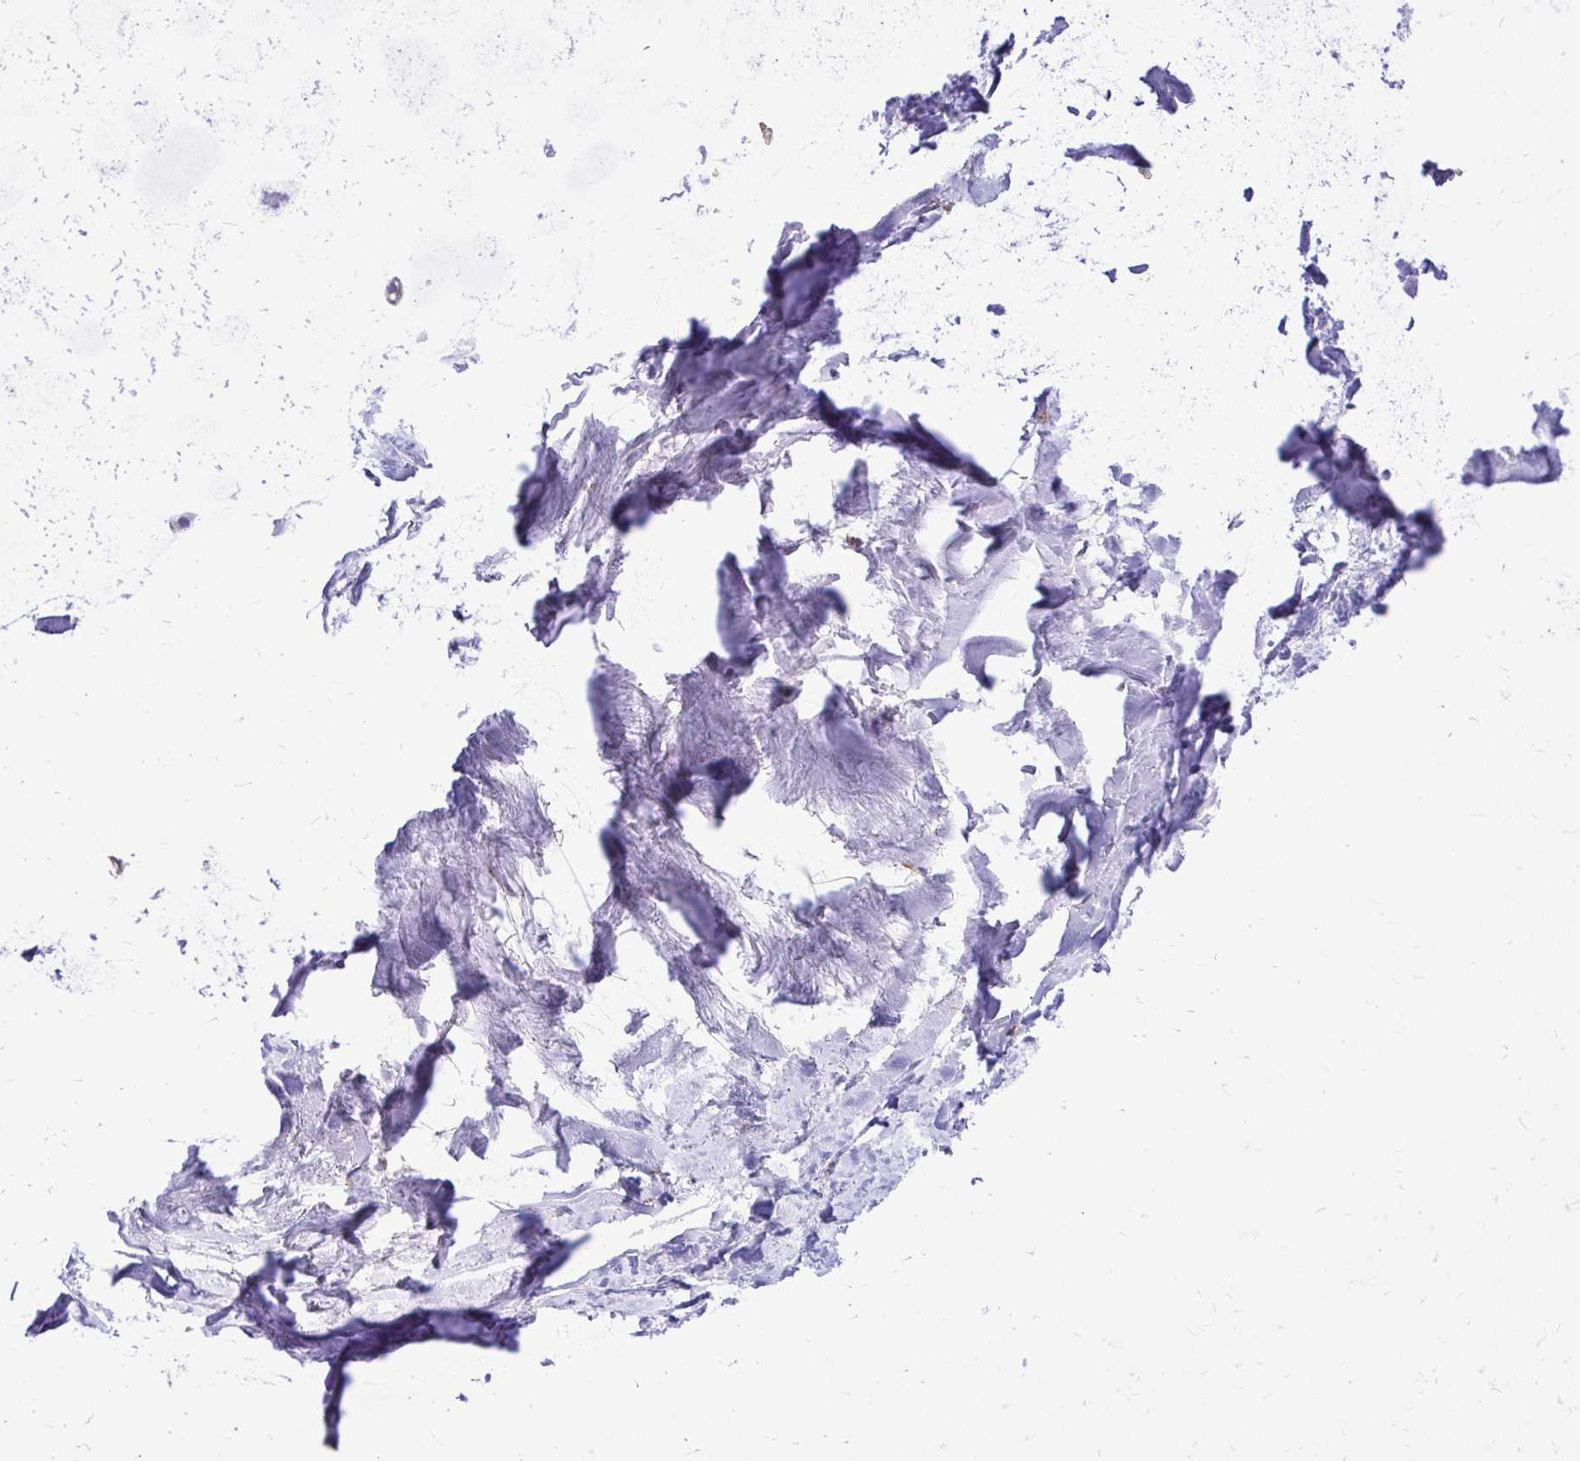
{"staining": {"intensity": "negative", "quantity": "none", "location": "none"}, "tissue": "soft tissue", "cell_type": "Chondrocytes", "image_type": "normal", "snomed": [{"axis": "morphology", "description": "Normal tissue, NOS"}, {"axis": "topography", "description": "Cartilage tissue"}, {"axis": "topography", "description": "Bronchus"}], "caption": "Immunohistochemistry (IHC) of unremarkable human soft tissue demonstrates no expression in chondrocytes.", "gene": "NIFK", "patient": {"sex": "female", "age": 79}}